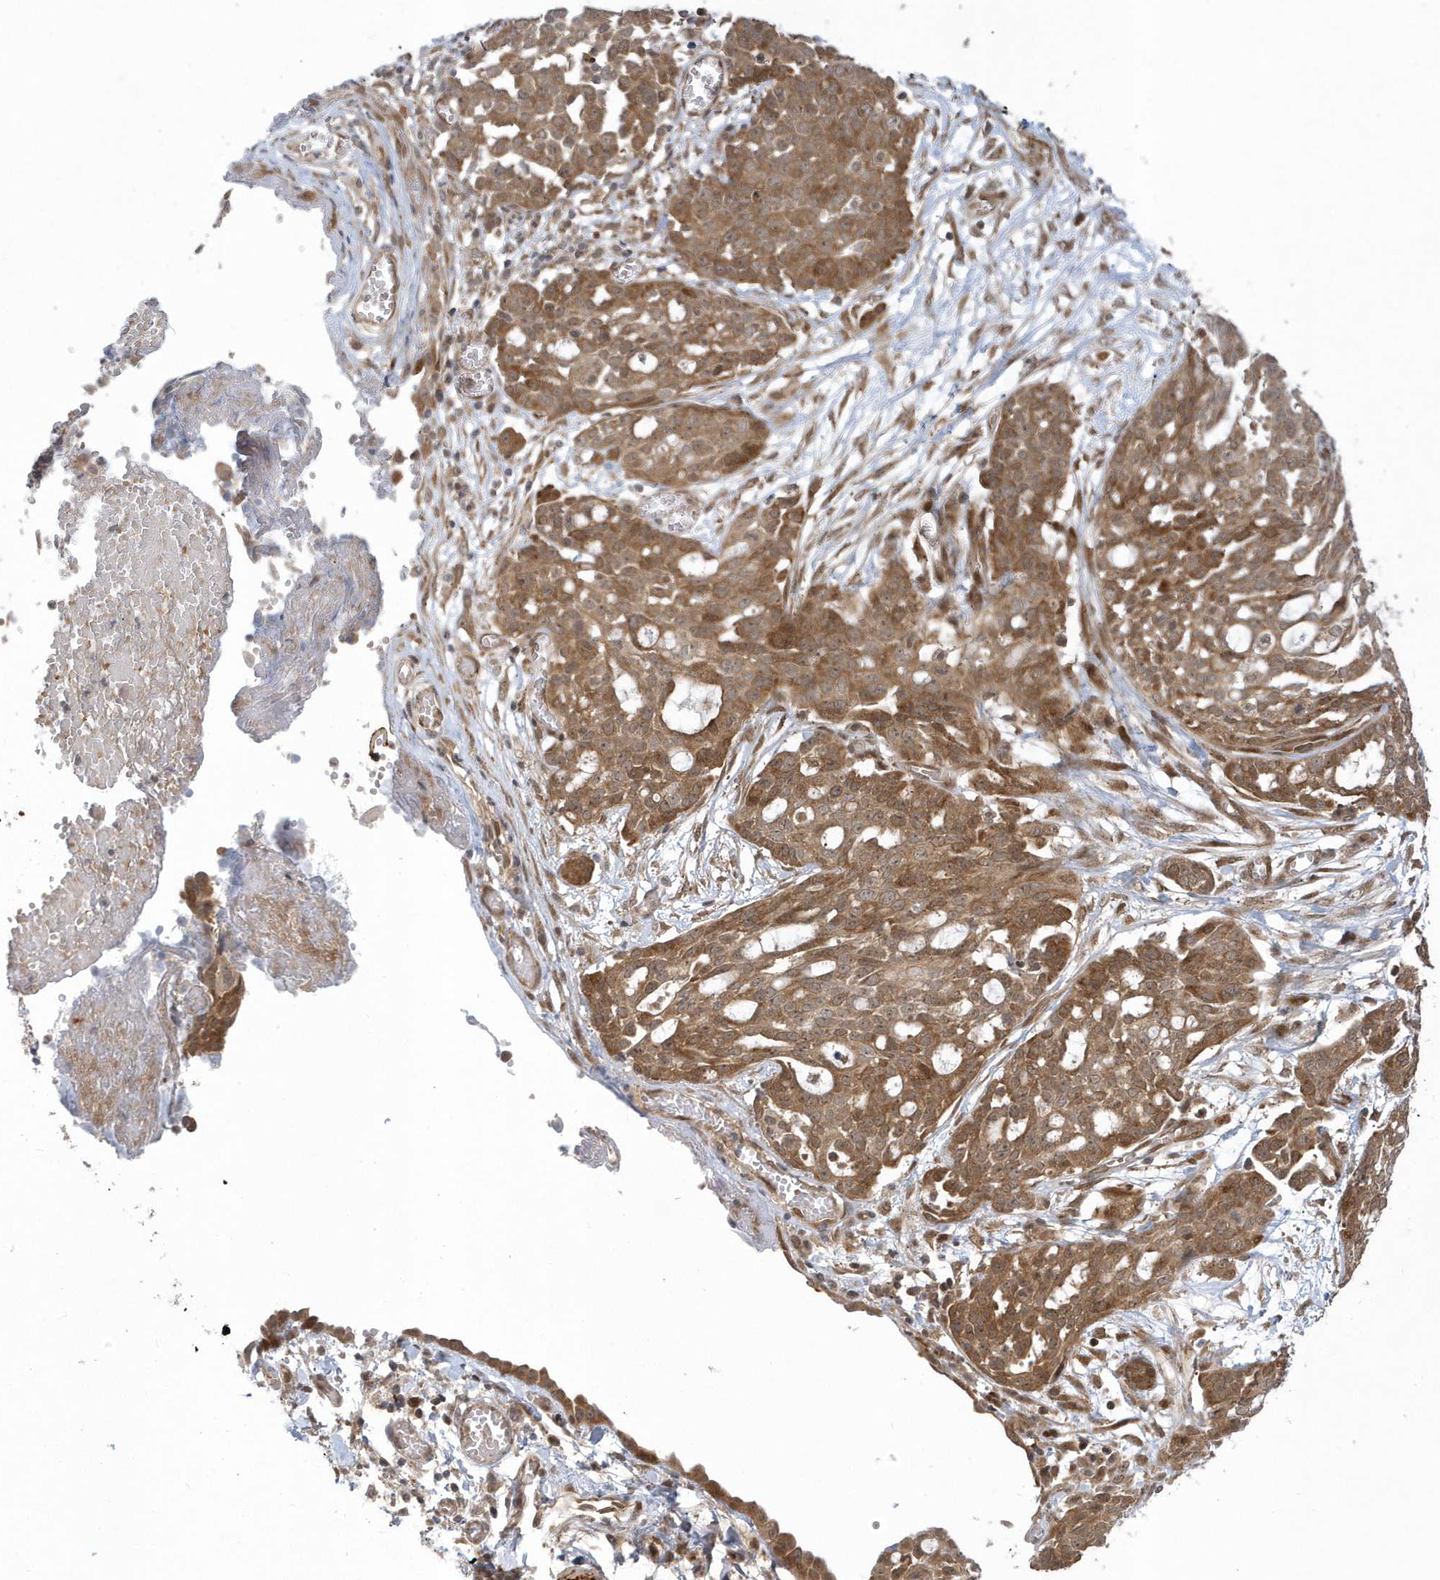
{"staining": {"intensity": "moderate", "quantity": ">75%", "location": "cytoplasmic/membranous"}, "tissue": "ovarian cancer", "cell_type": "Tumor cells", "image_type": "cancer", "snomed": [{"axis": "morphology", "description": "Cystadenocarcinoma, serous, NOS"}, {"axis": "topography", "description": "Soft tissue"}, {"axis": "topography", "description": "Ovary"}], "caption": "IHC of human ovarian serous cystadenocarcinoma shows medium levels of moderate cytoplasmic/membranous expression in about >75% of tumor cells.", "gene": "ATG4A", "patient": {"sex": "female", "age": 57}}